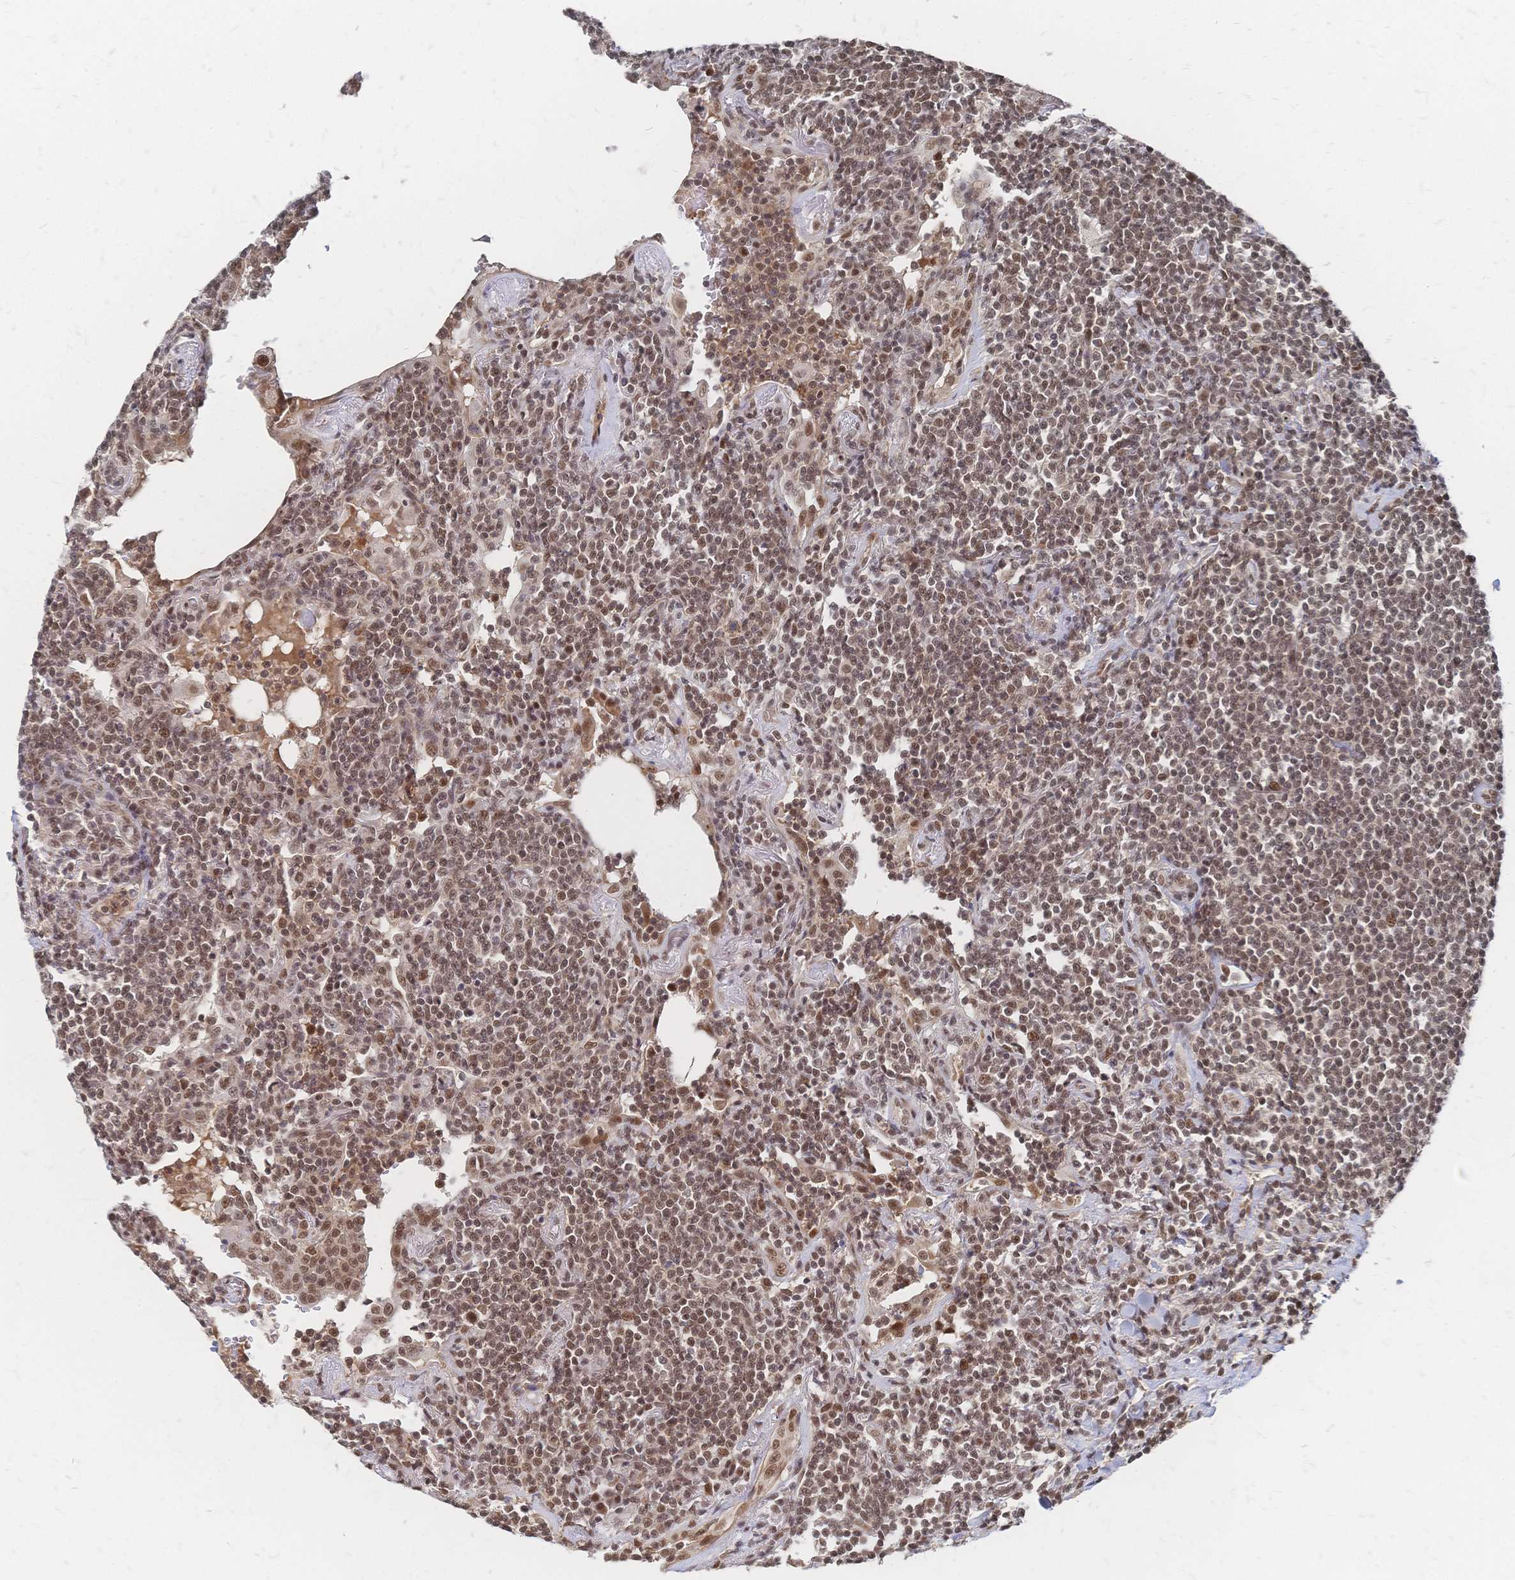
{"staining": {"intensity": "moderate", "quantity": ">75%", "location": "nuclear"}, "tissue": "lymphoma", "cell_type": "Tumor cells", "image_type": "cancer", "snomed": [{"axis": "morphology", "description": "Malignant lymphoma, non-Hodgkin's type, Low grade"}, {"axis": "topography", "description": "Lung"}], "caption": "An immunohistochemistry (IHC) micrograph of neoplastic tissue is shown. Protein staining in brown shows moderate nuclear positivity in lymphoma within tumor cells.", "gene": "NELFA", "patient": {"sex": "female", "age": 71}}